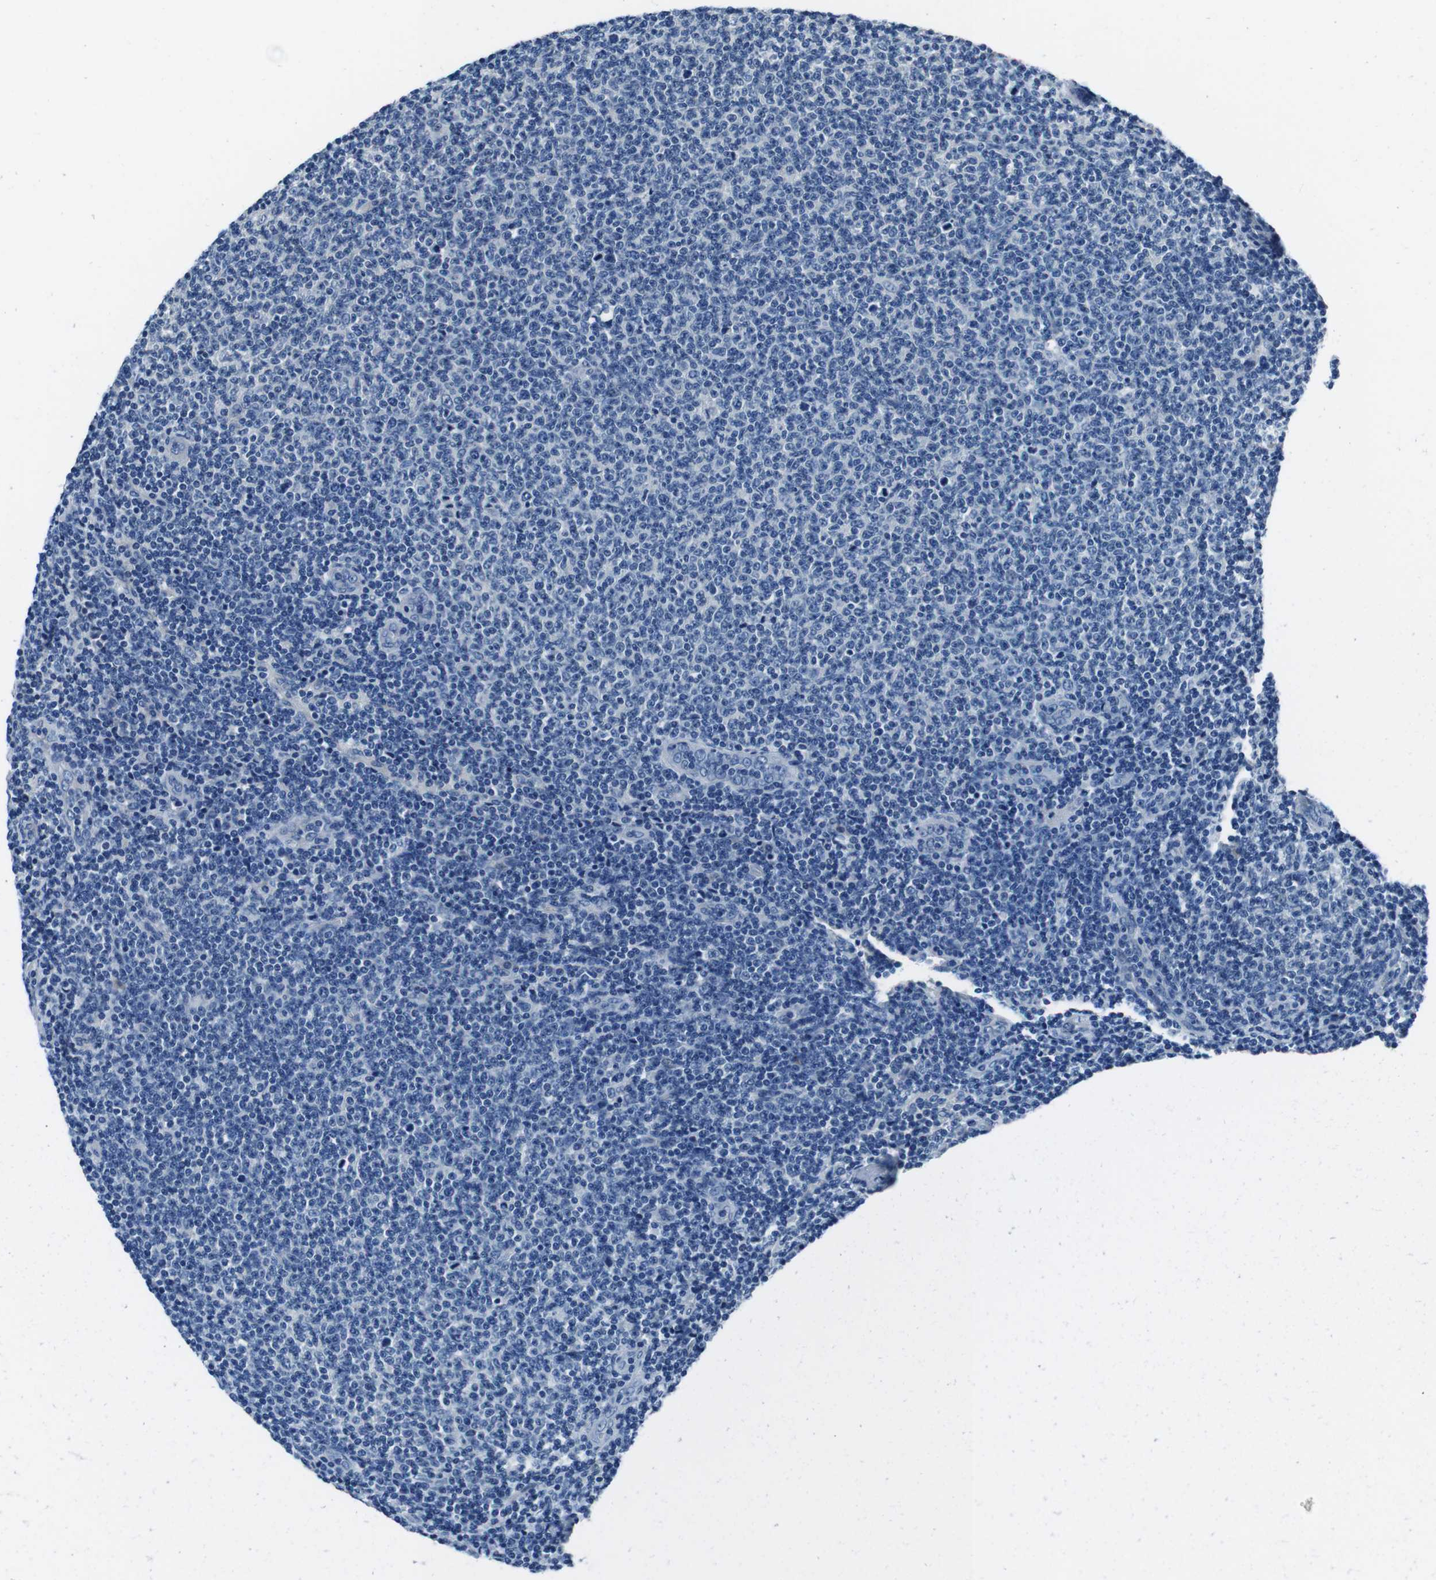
{"staining": {"intensity": "negative", "quantity": "none", "location": "none"}, "tissue": "lymphoma", "cell_type": "Tumor cells", "image_type": "cancer", "snomed": [{"axis": "morphology", "description": "Malignant lymphoma, non-Hodgkin's type, Low grade"}, {"axis": "topography", "description": "Lymph node"}], "caption": "Low-grade malignant lymphoma, non-Hodgkin's type was stained to show a protein in brown. There is no significant expression in tumor cells.", "gene": "CASQ1", "patient": {"sex": "male", "age": 66}}